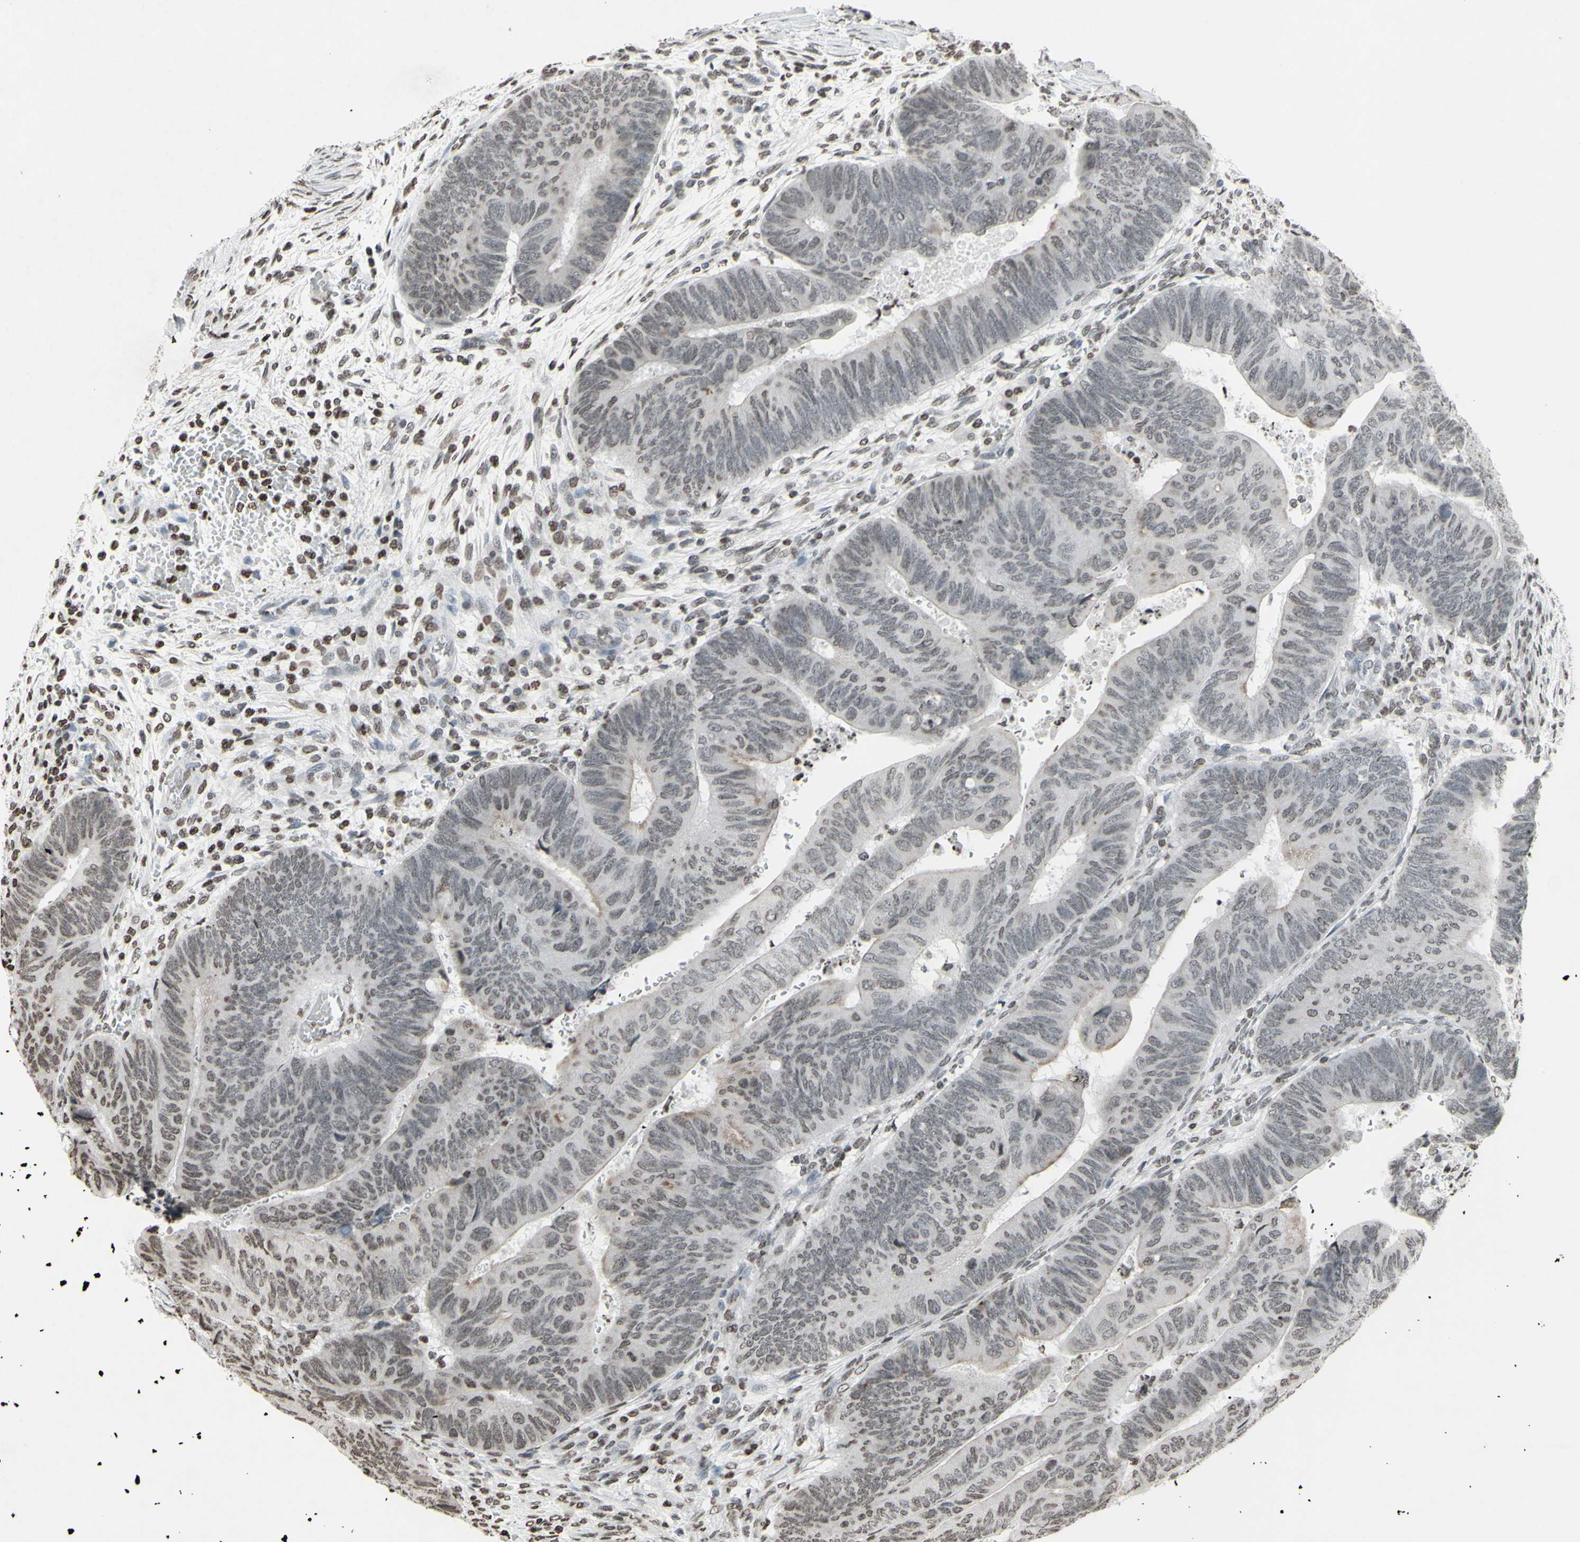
{"staining": {"intensity": "negative", "quantity": "none", "location": "none"}, "tissue": "colorectal cancer", "cell_type": "Tumor cells", "image_type": "cancer", "snomed": [{"axis": "morphology", "description": "Normal tissue, NOS"}, {"axis": "morphology", "description": "Adenocarcinoma, NOS"}, {"axis": "topography", "description": "Rectum"}, {"axis": "topography", "description": "Peripheral nerve tissue"}], "caption": "Immunohistochemistry (IHC) of colorectal cancer demonstrates no expression in tumor cells.", "gene": "CD79B", "patient": {"sex": "male", "age": 92}}